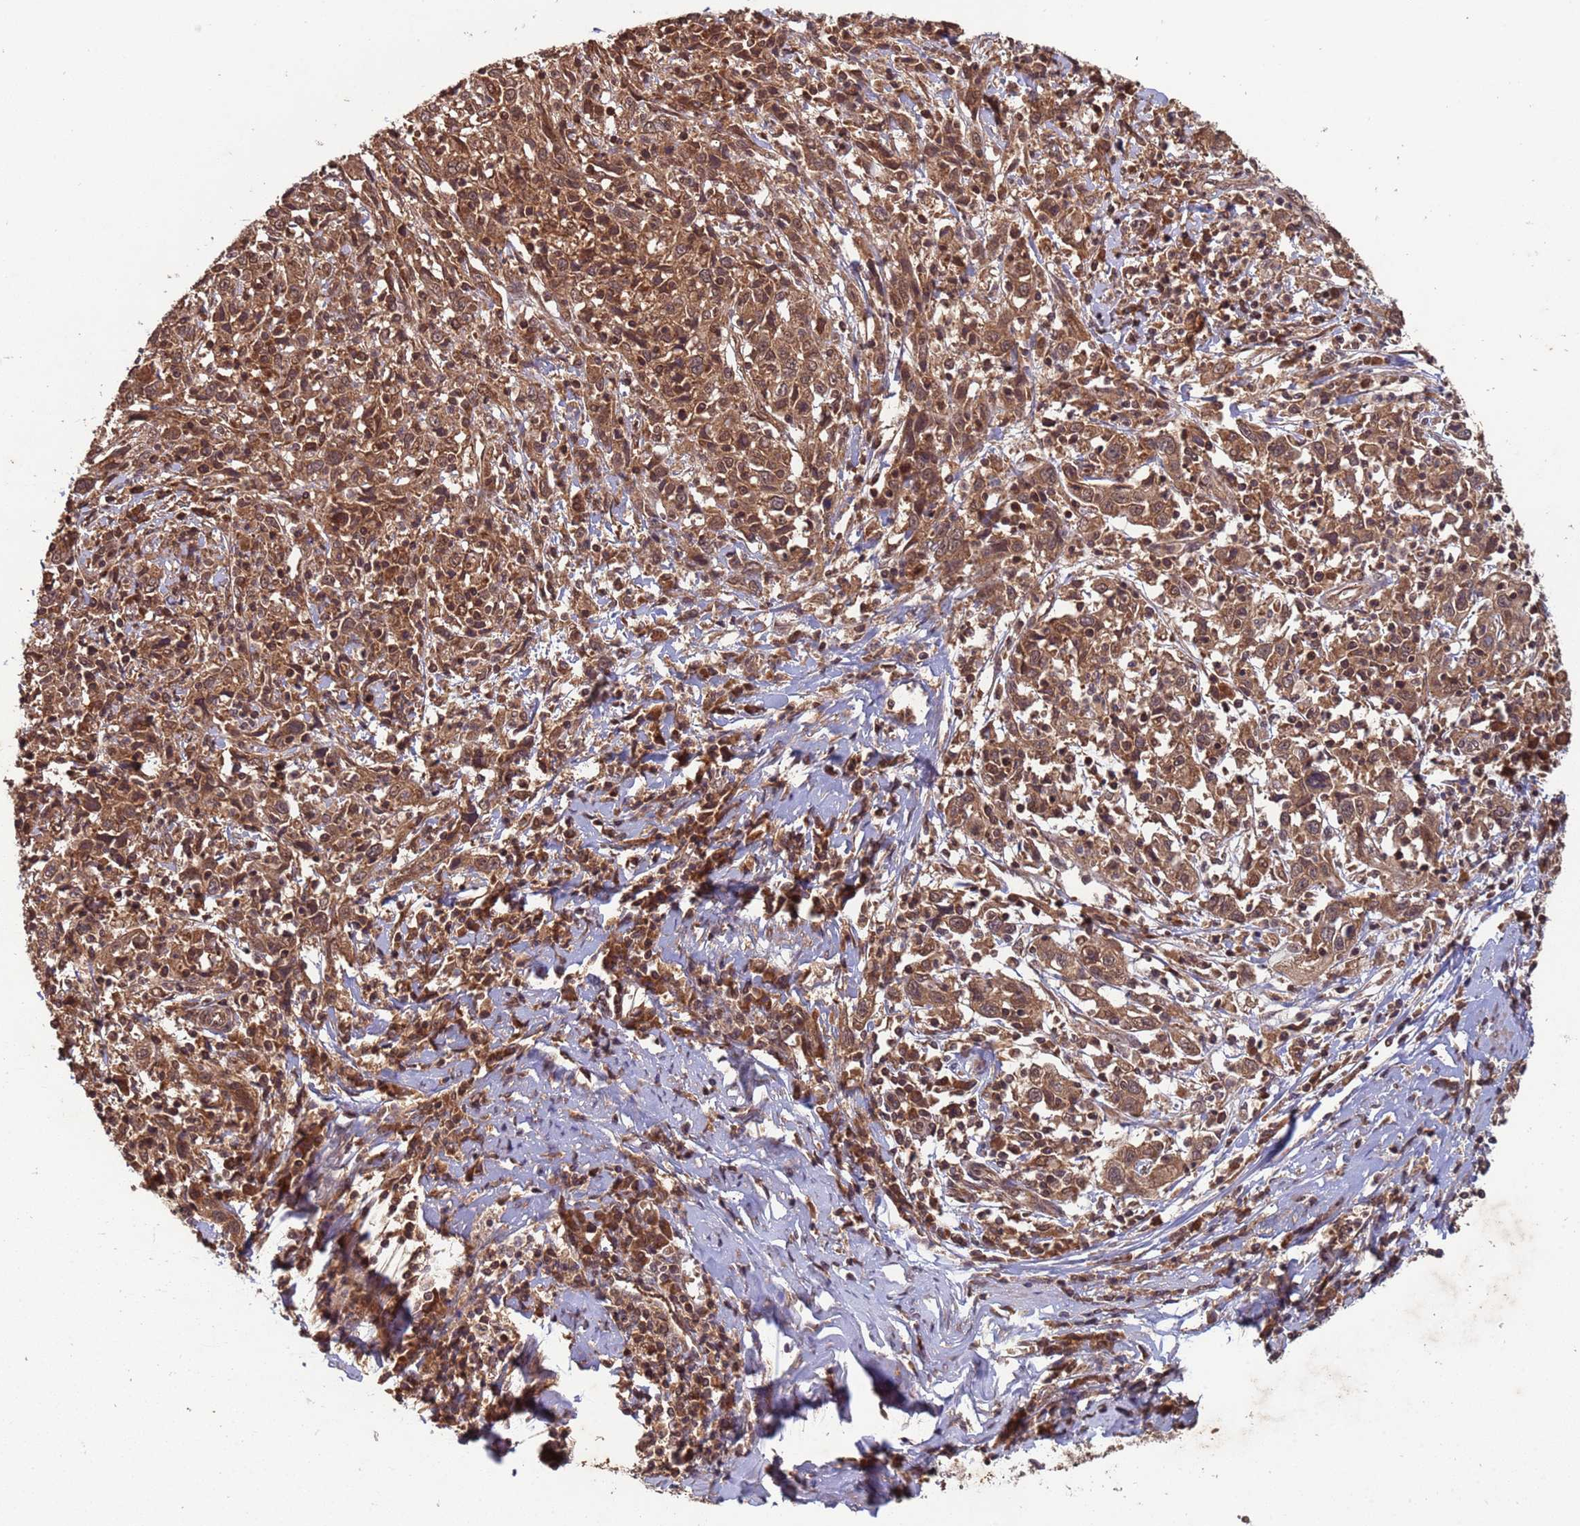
{"staining": {"intensity": "moderate", "quantity": ">75%", "location": "cytoplasmic/membranous,nuclear"}, "tissue": "cervical cancer", "cell_type": "Tumor cells", "image_type": "cancer", "snomed": [{"axis": "morphology", "description": "Squamous cell carcinoma, NOS"}, {"axis": "topography", "description": "Cervix"}], "caption": "Human squamous cell carcinoma (cervical) stained with a protein marker exhibits moderate staining in tumor cells.", "gene": "ERI1", "patient": {"sex": "female", "age": 46}}